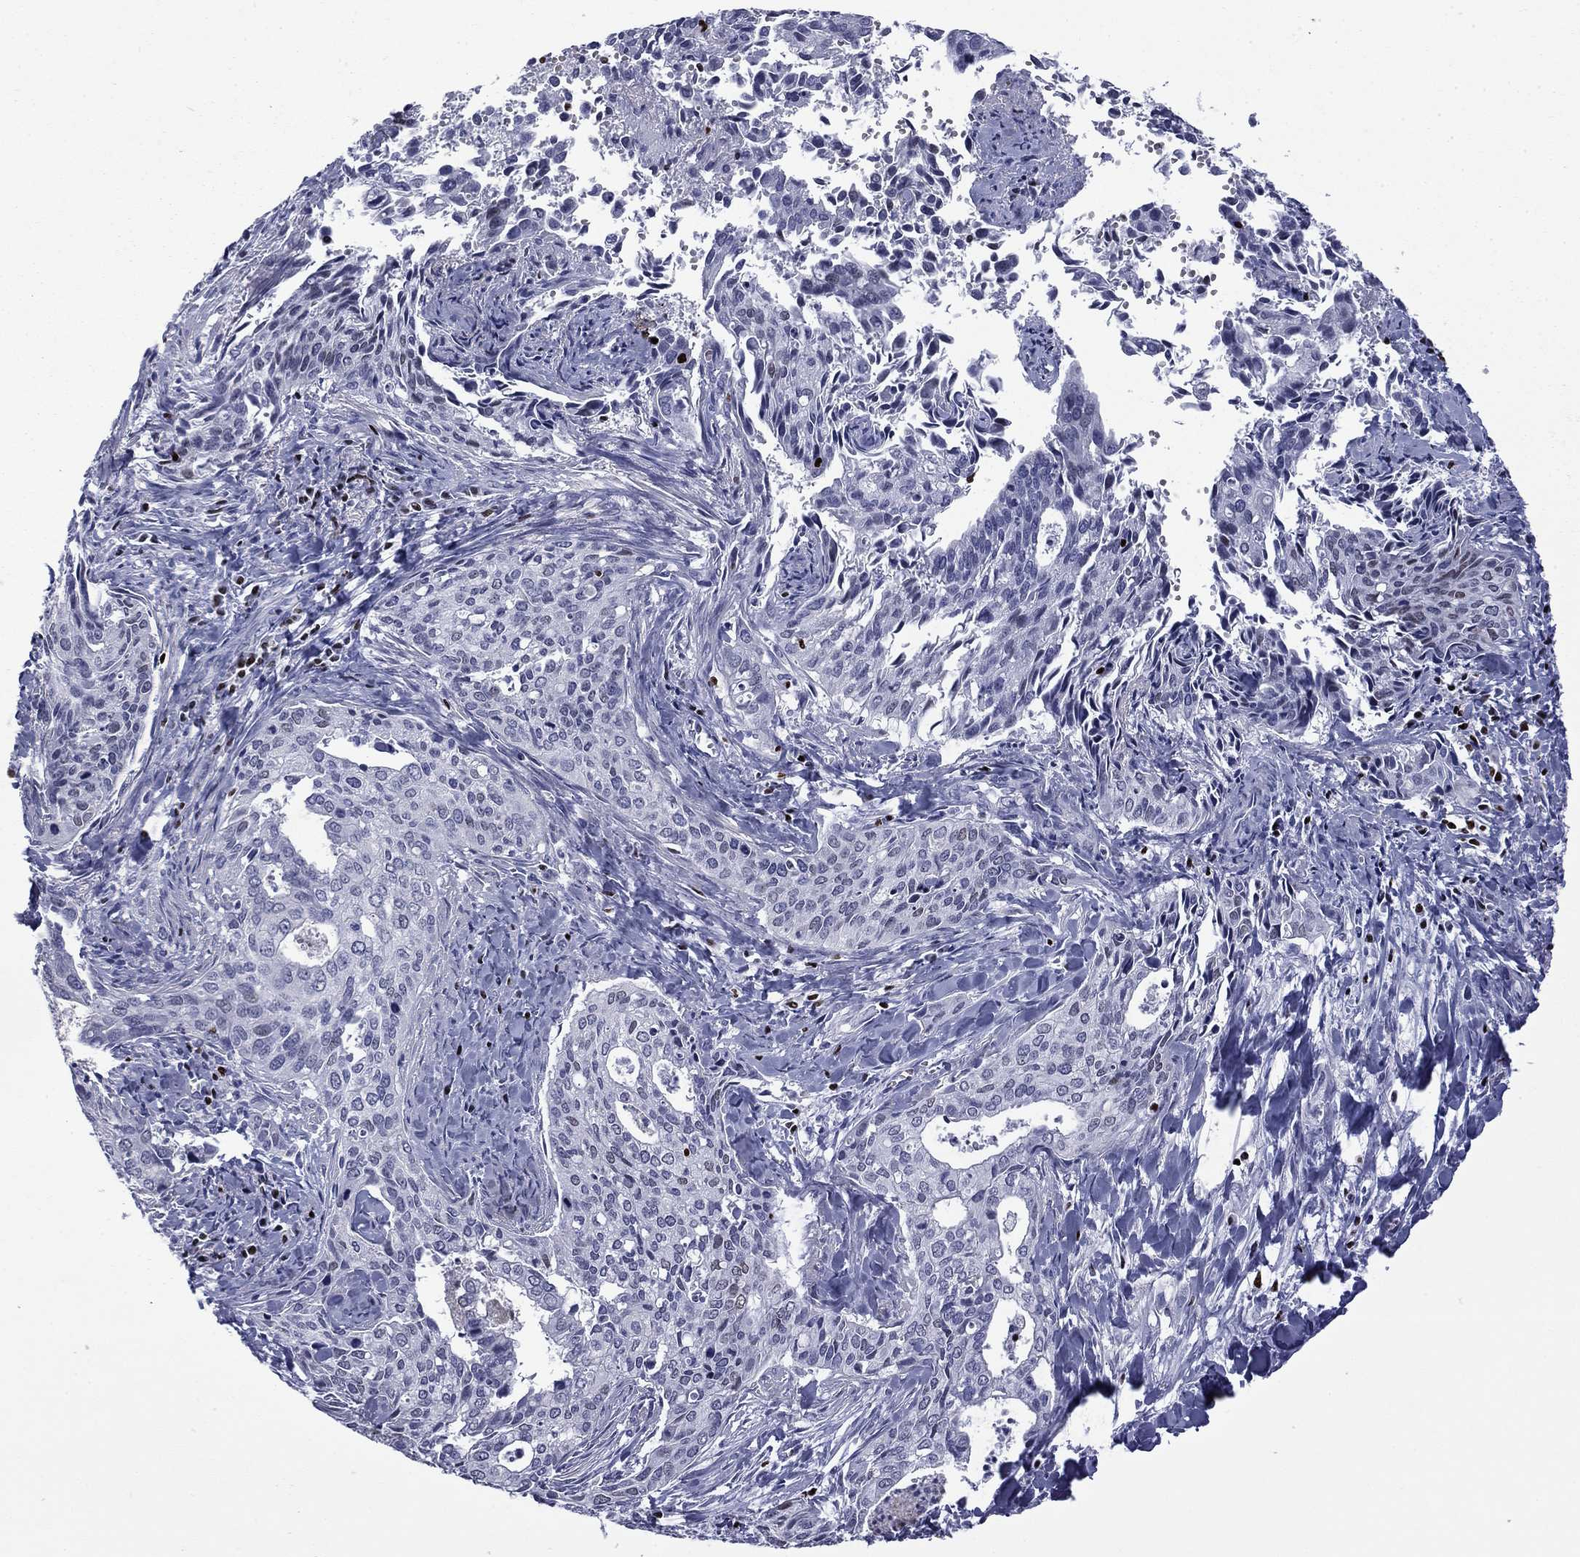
{"staining": {"intensity": "negative", "quantity": "none", "location": "none"}, "tissue": "cervical cancer", "cell_type": "Tumor cells", "image_type": "cancer", "snomed": [{"axis": "morphology", "description": "Squamous cell carcinoma, NOS"}, {"axis": "topography", "description": "Cervix"}], "caption": "Cervical cancer stained for a protein using immunohistochemistry displays no staining tumor cells.", "gene": "IKZF3", "patient": {"sex": "female", "age": 29}}